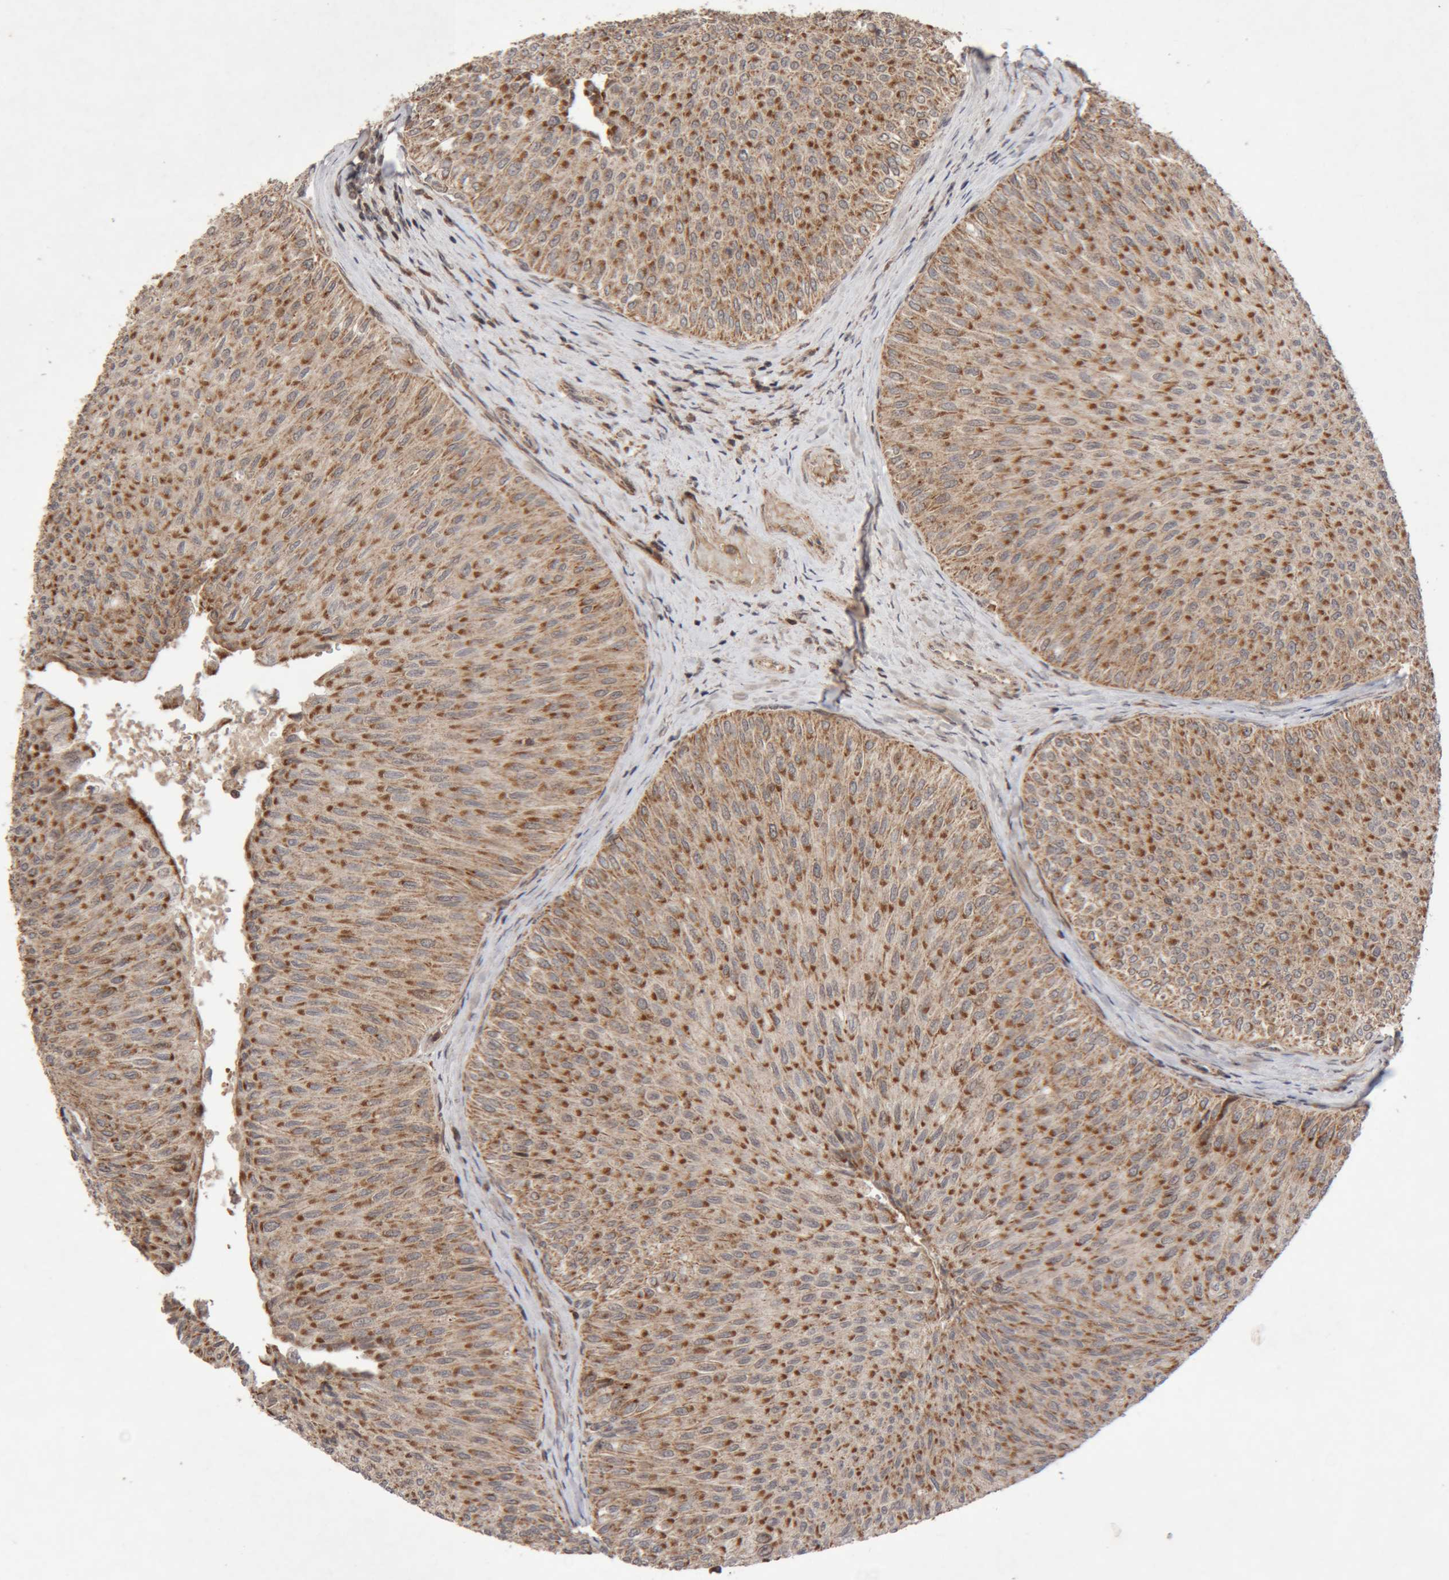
{"staining": {"intensity": "moderate", "quantity": ">75%", "location": "cytoplasmic/membranous"}, "tissue": "urothelial cancer", "cell_type": "Tumor cells", "image_type": "cancer", "snomed": [{"axis": "morphology", "description": "Urothelial carcinoma, Low grade"}, {"axis": "topography", "description": "Urinary bladder"}], "caption": "A brown stain shows moderate cytoplasmic/membranous staining of a protein in human low-grade urothelial carcinoma tumor cells.", "gene": "KIF21B", "patient": {"sex": "male", "age": 78}}